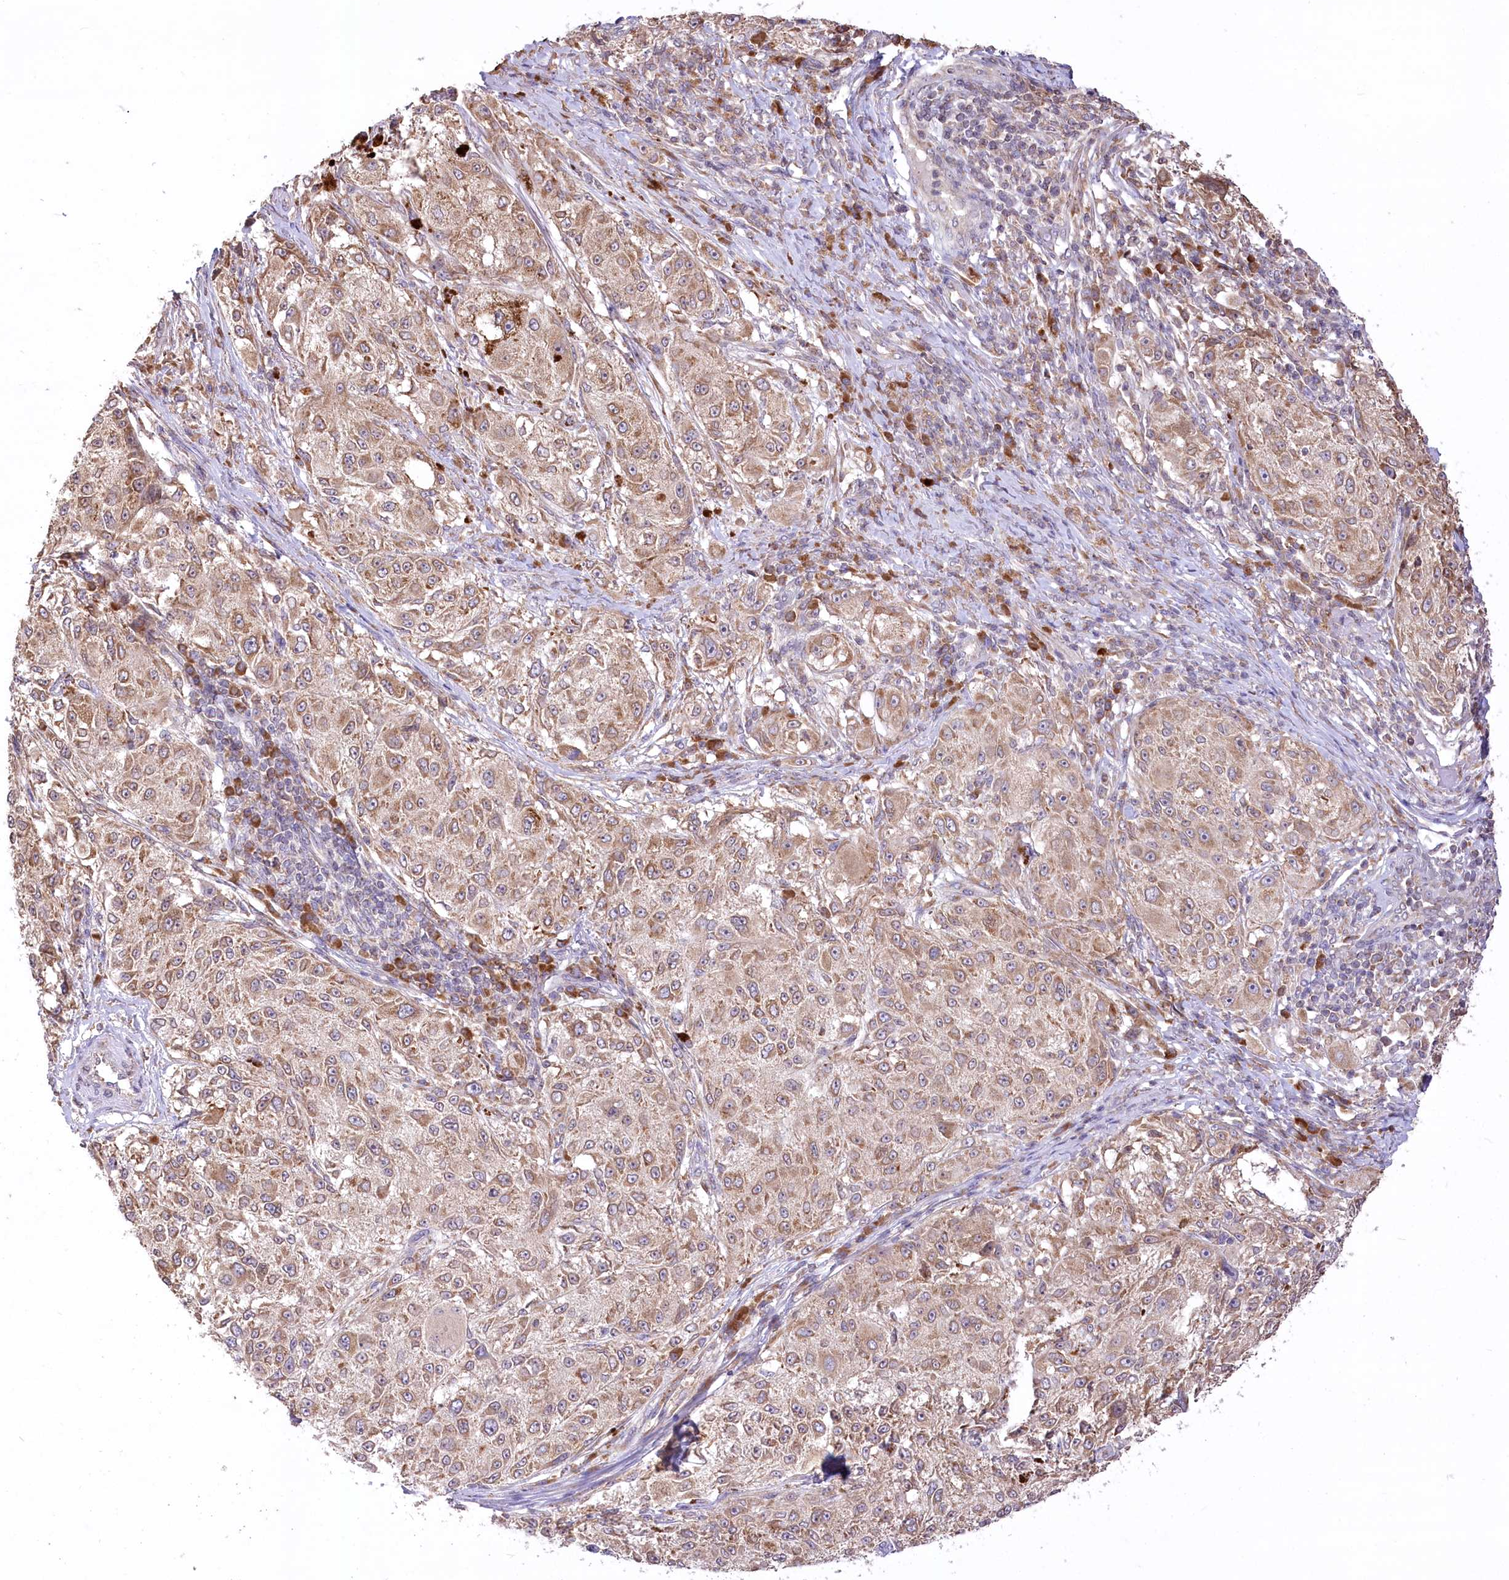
{"staining": {"intensity": "moderate", "quantity": ">75%", "location": "cytoplasmic/membranous"}, "tissue": "melanoma", "cell_type": "Tumor cells", "image_type": "cancer", "snomed": [{"axis": "morphology", "description": "Necrosis, NOS"}, {"axis": "morphology", "description": "Malignant melanoma, NOS"}, {"axis": "topography", "description": "Skin"}], "caption": "Immunohistochemistry (IHC) staining of malignant melanoma, which shows medium levels of moderate cytoplasmic/membranous staining in about >75% of tumor cells indicating moderate cytoplasmic/membranous protein expression. The staining was performed using DAB (3,3'-diaminobenzidine) (brown) for protein detection and nuclei were counterstained in hematoxylin (blue).", "gene": "STT3B", "patient": {"sex": "female", "age": 87}}